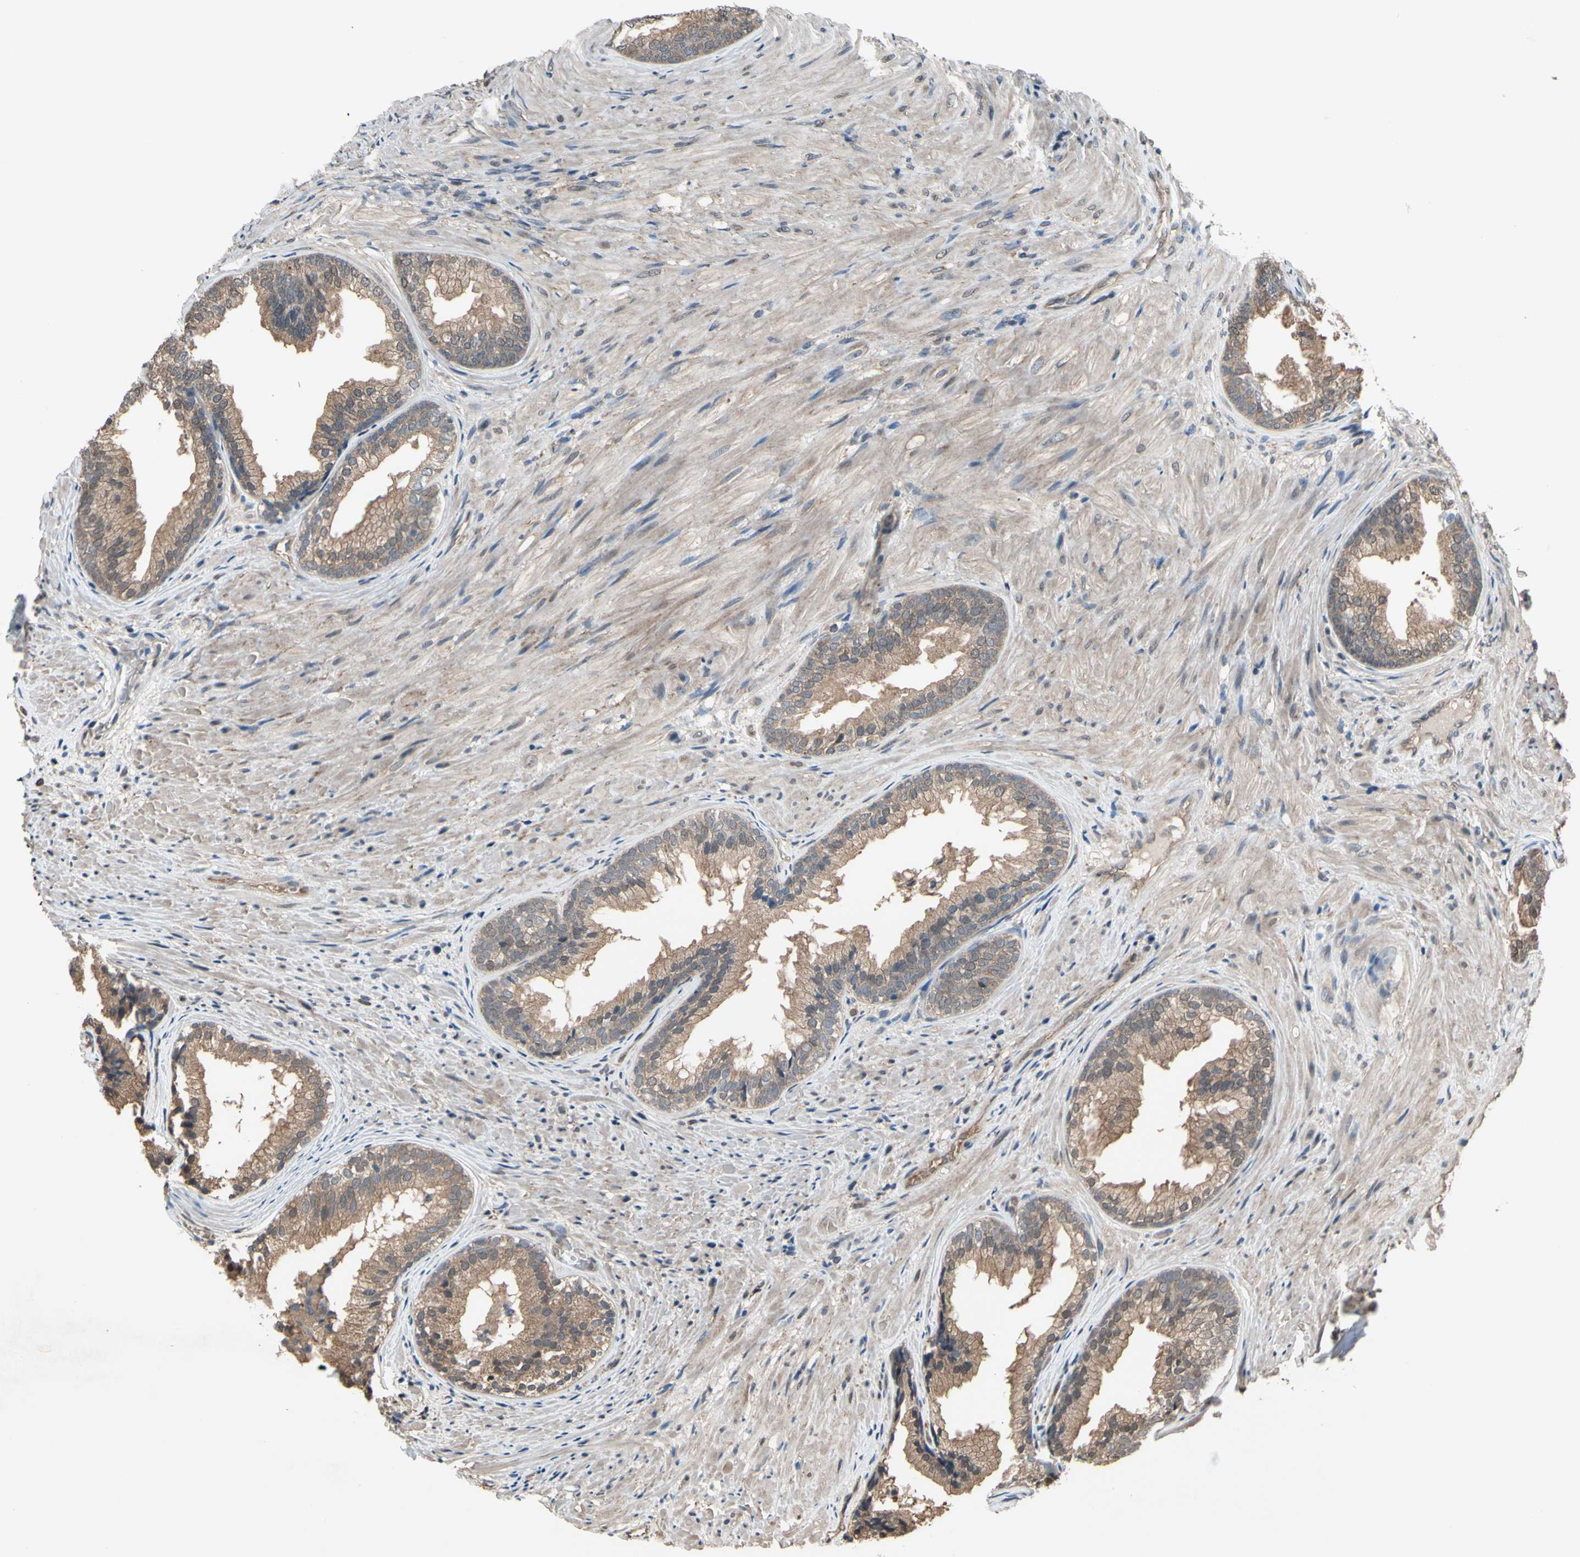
{"staining": {"intensity": "moderate", "quantity": ">75%", "location": "cytoplasmic/membranous"}, "tissue": "prostate", "cell_type": "Glandular cells", "image_type": "normal", "snomed": [{"axis": "morphology", "description": "Normal tissue, NOS"}, {"axis": "topography", "description": "Prostate"}], "caption": "Approximately >75% of glandular cells in unremarkable human prostate reveal moderate cytoplasmic/membranous protein staining as visualized by brown immunohistochemical staining.", "gene": "PNPLA7", "patient": {"sex": "male", "age": 76}}